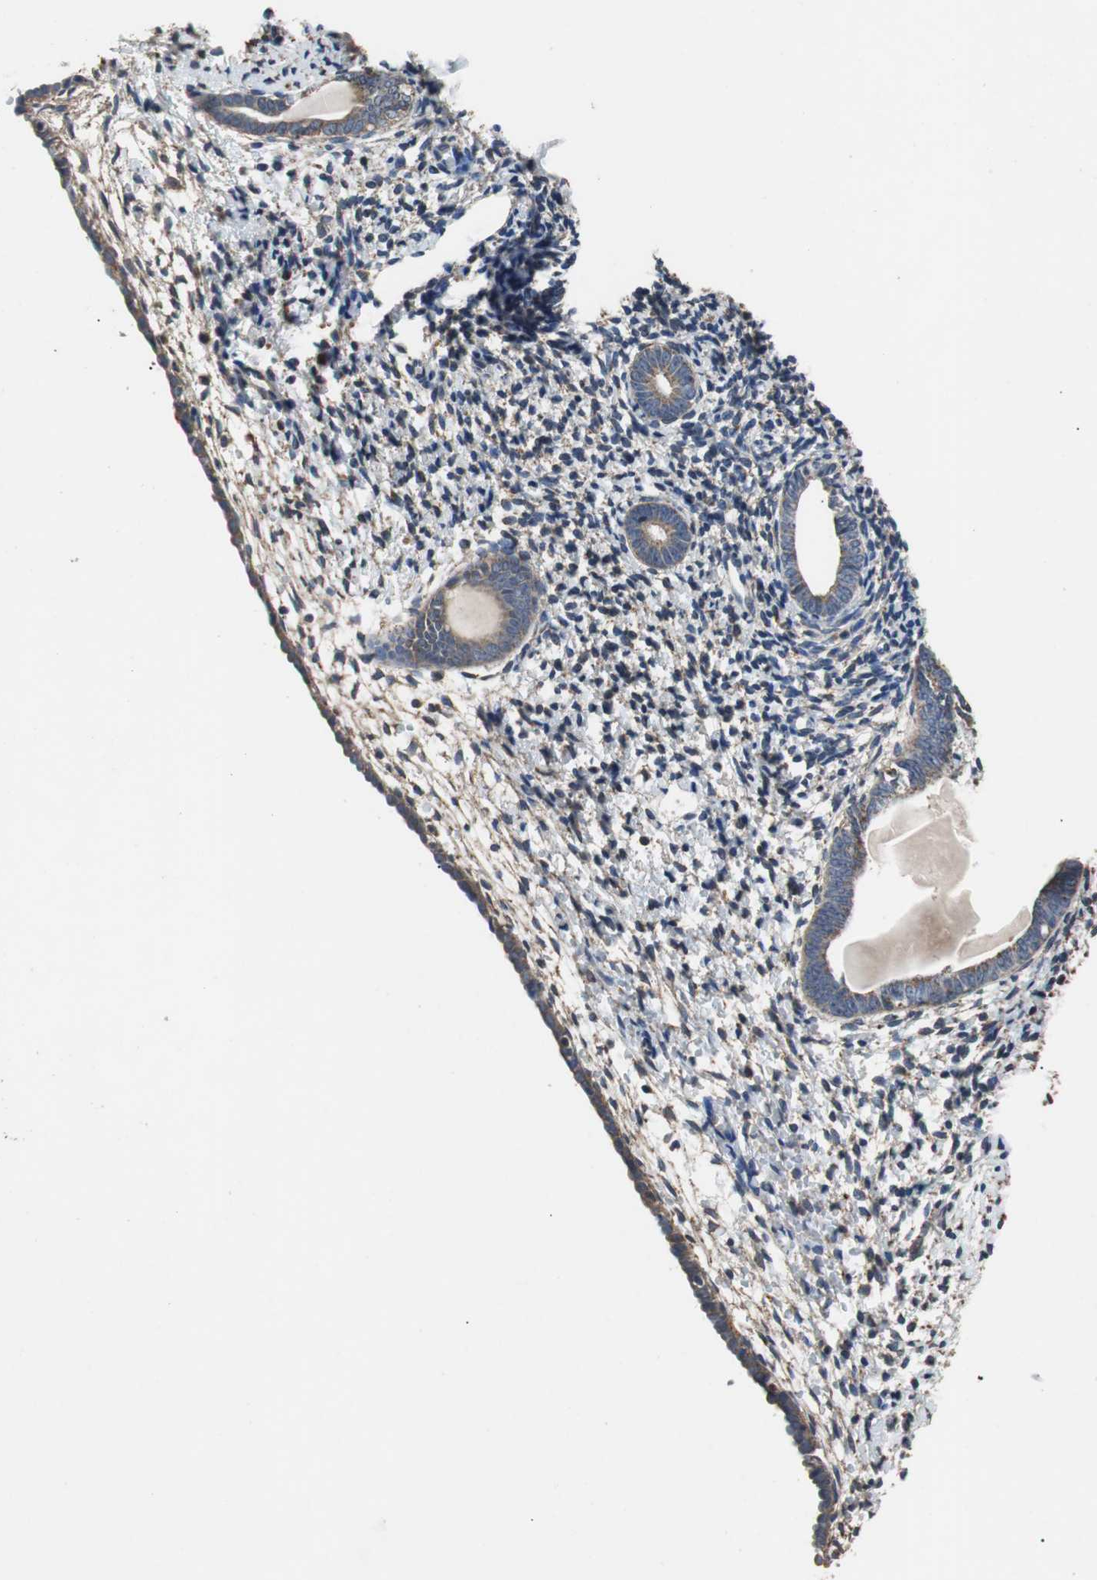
{"staining": {"intensity": "moderate", "quantity": "25%-75%", "location": "cytoplasmic/membranous"}, "tissue": "endometrium", "cell_type": "Cells in endometrial stroma", "image_type": "normal", "snomed": [{"axis": "morphology", "description": "Normal tissue, NOS"}, {"axis": "topography", "description": "Endometrium"}], "caption": "Cells in endometrial stroma display medium levels of moderate cytoplasmic/membranous positivity in about 25%-75% of cells in unremarkable human endometrium. (Brightfield microscopy of DAB IHC at high magnification).", "gene": "PITRM1", "patient": {"sex": "female", "age": 71}}